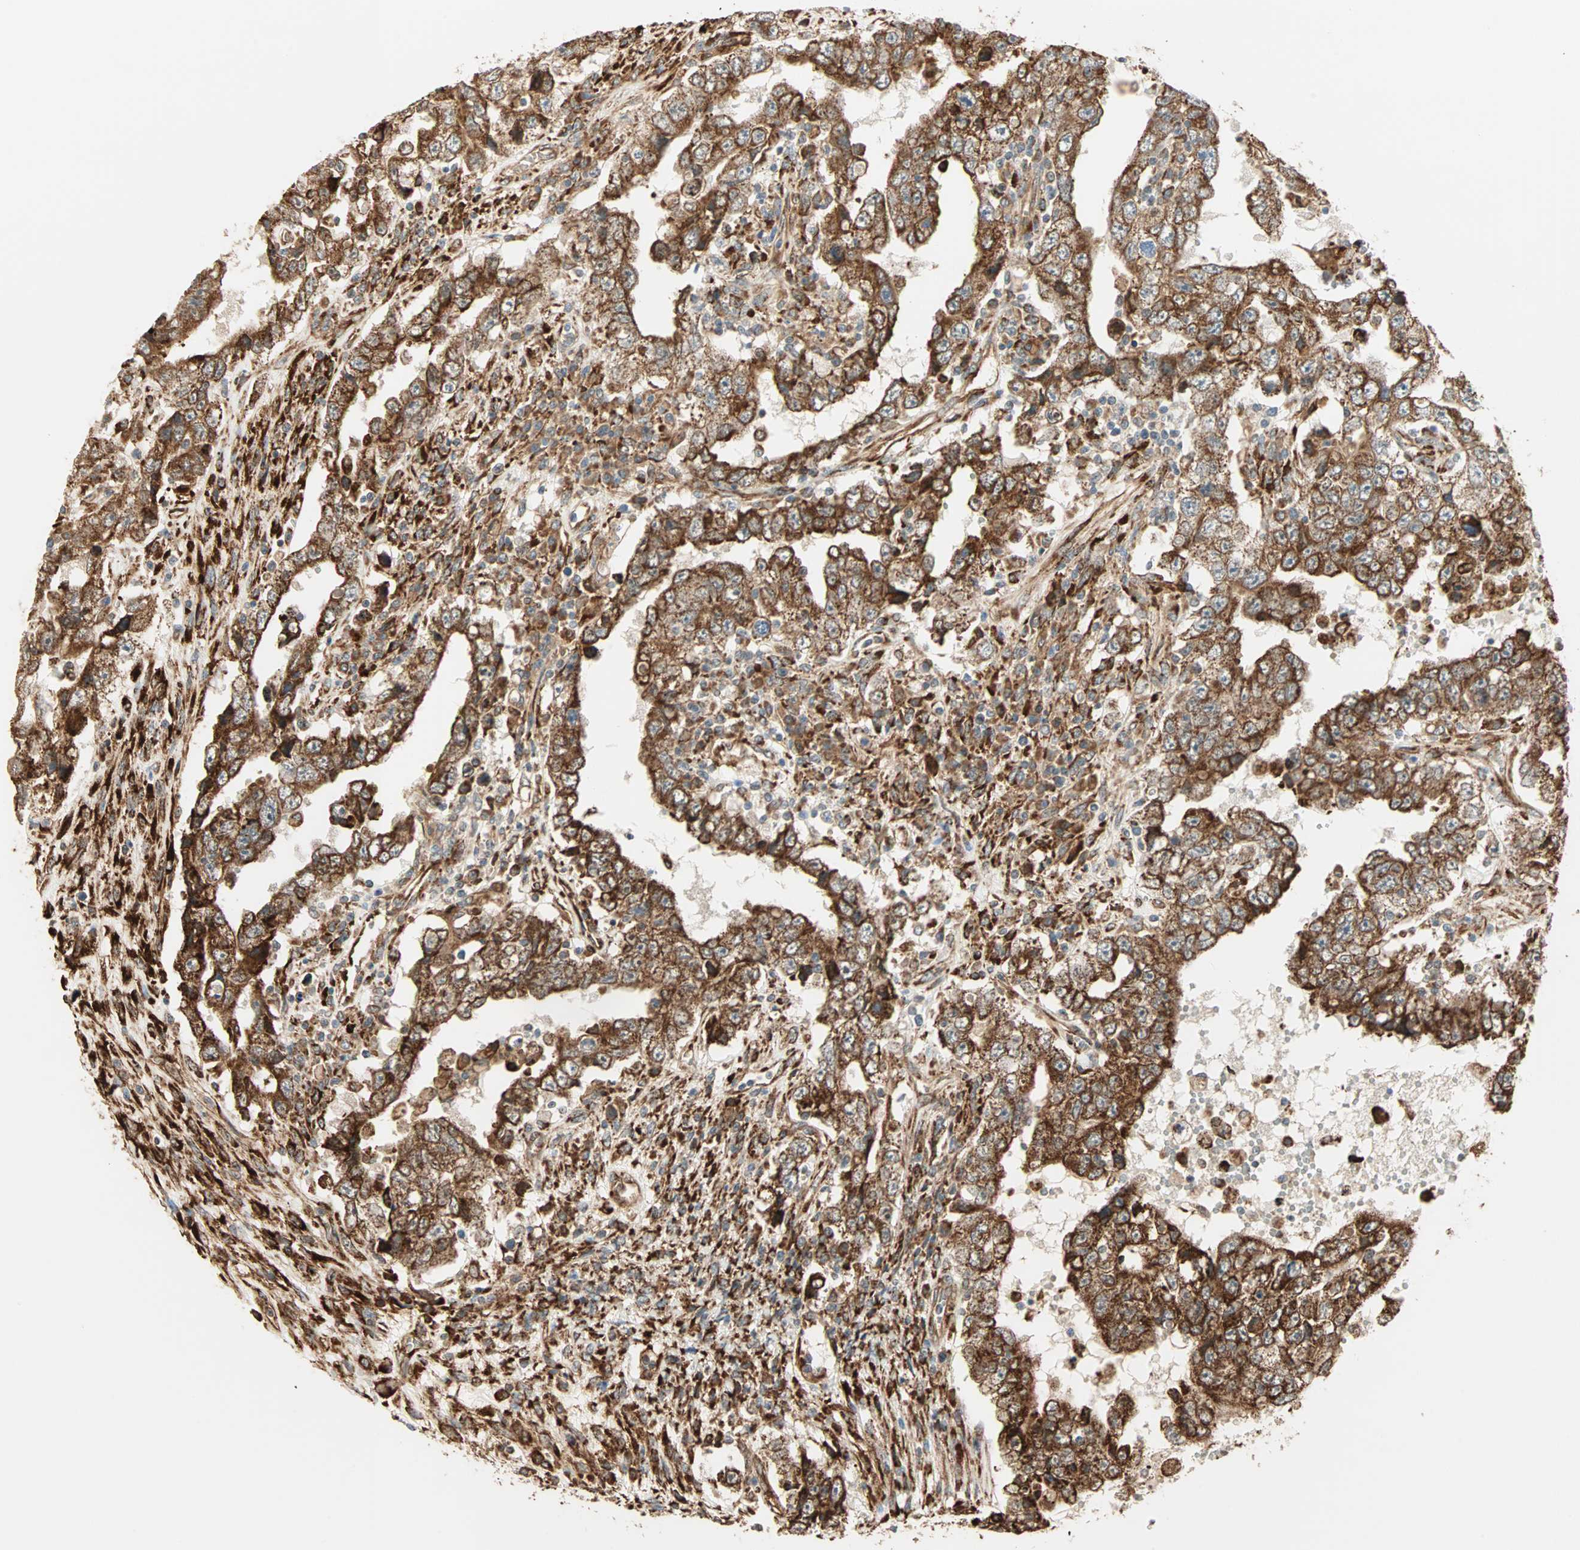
{"staining": {"intensity": "strong", "quantity": ">75%", "location": "cytoplasmic/membranous"}, "tissue": "testis cancer", "cell_type": "Tumor cells", "image_type": "cancer", "snomed": [{"axis": "morphology", "description": "Carcinoma, Embryonal, NOS"}, {"axis": "topography", "description": "Testis"}], "caption": "The histopathology image displays immunohistochemical staining of testis cancer (embryonal carcinoma). There is strong cytoplasmic/membranous expression is identified in approximately >75% of tumor cells.", "gene": "P4HA1", "patient": {"sex": "male", "age": 26}}